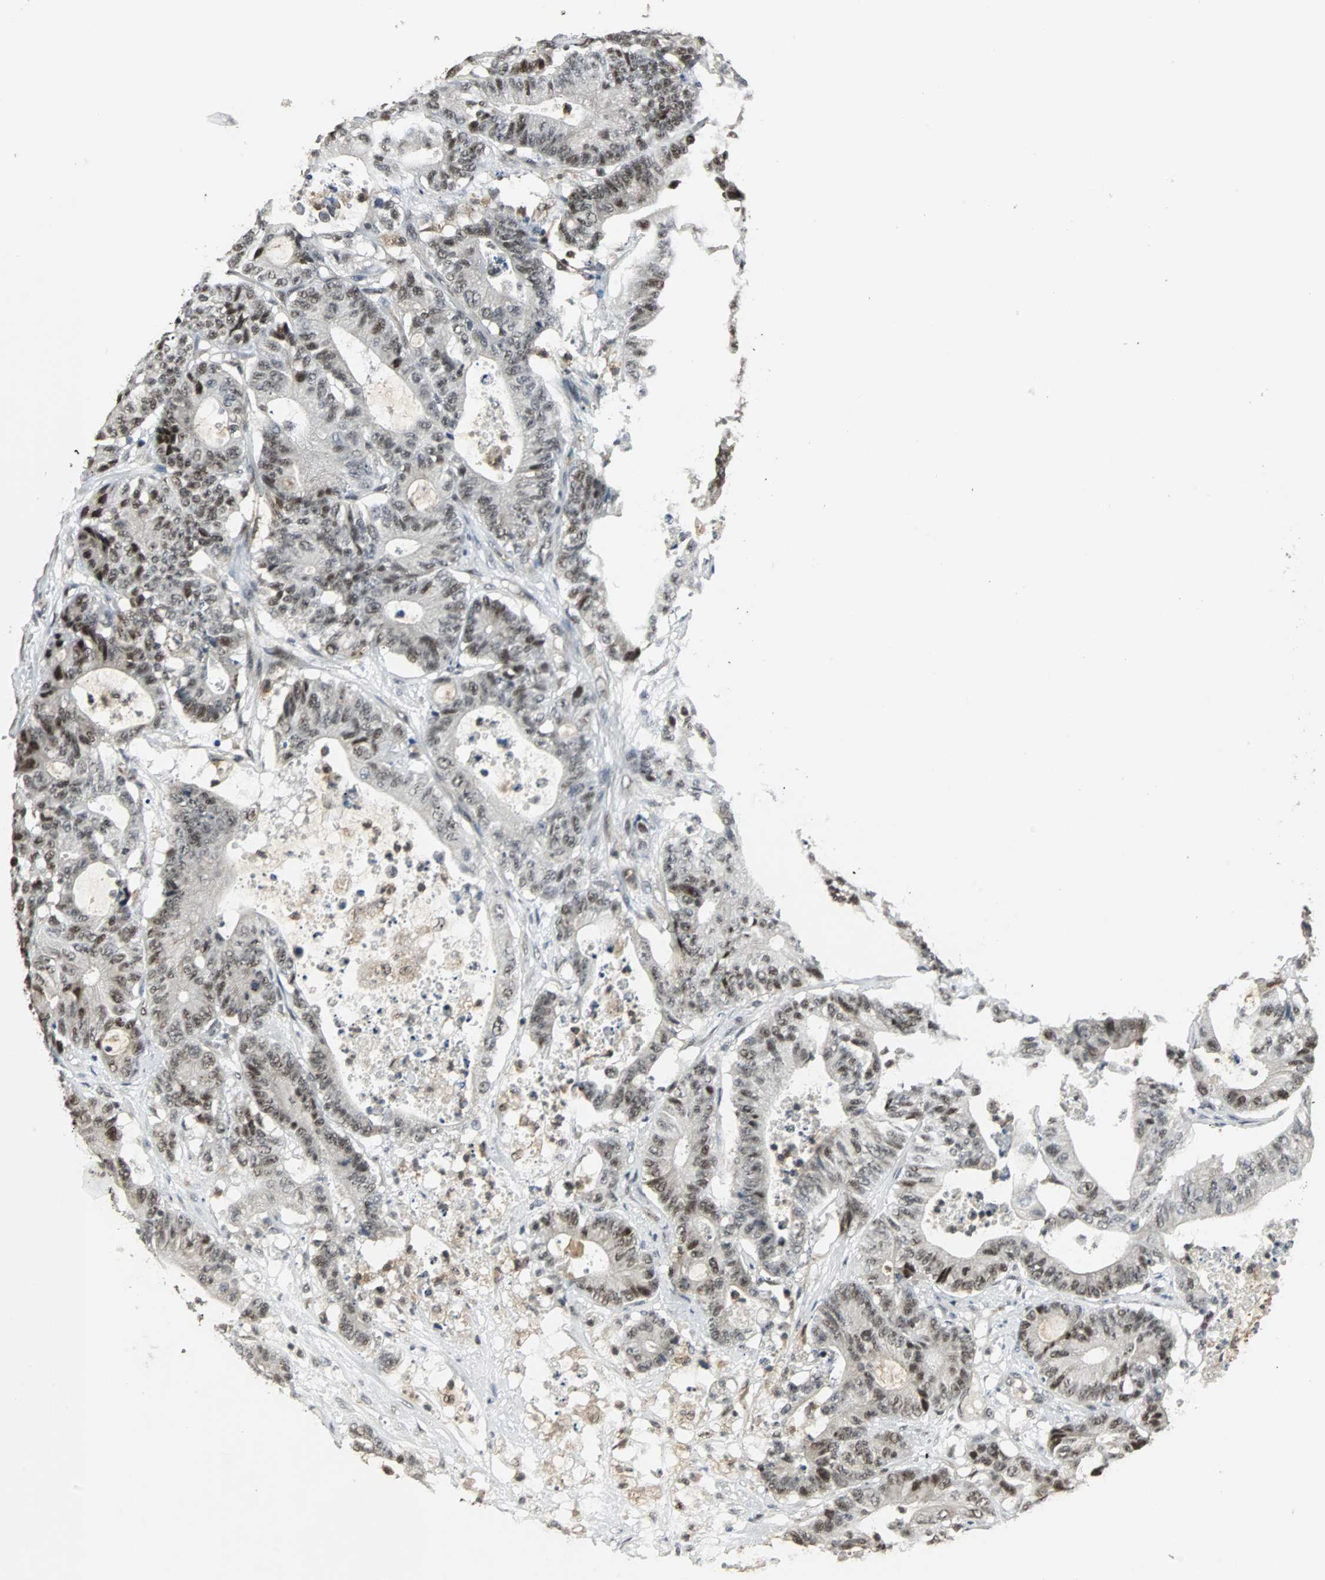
{"staining": {"intensity": "moderate", "quantity": ">75%", "location": "nuclear"}, "tissue": "colorectal cancer", "cell_type": "Tumor cells", "image_type": "cancer", "snomed": [{"axis": "morphology", "description": "Adenocarcinoma, NOS"}, {"axis": "topography", "description": "Colon"}], "caption": "Adenocarcinoma (colorectal) was stained to show a protein in brown. There is medium levels of moderate nuclear expression in about >75% of tumor cells.", "gene": "MED4", "patient": {"sex": "female", "age": 84}}